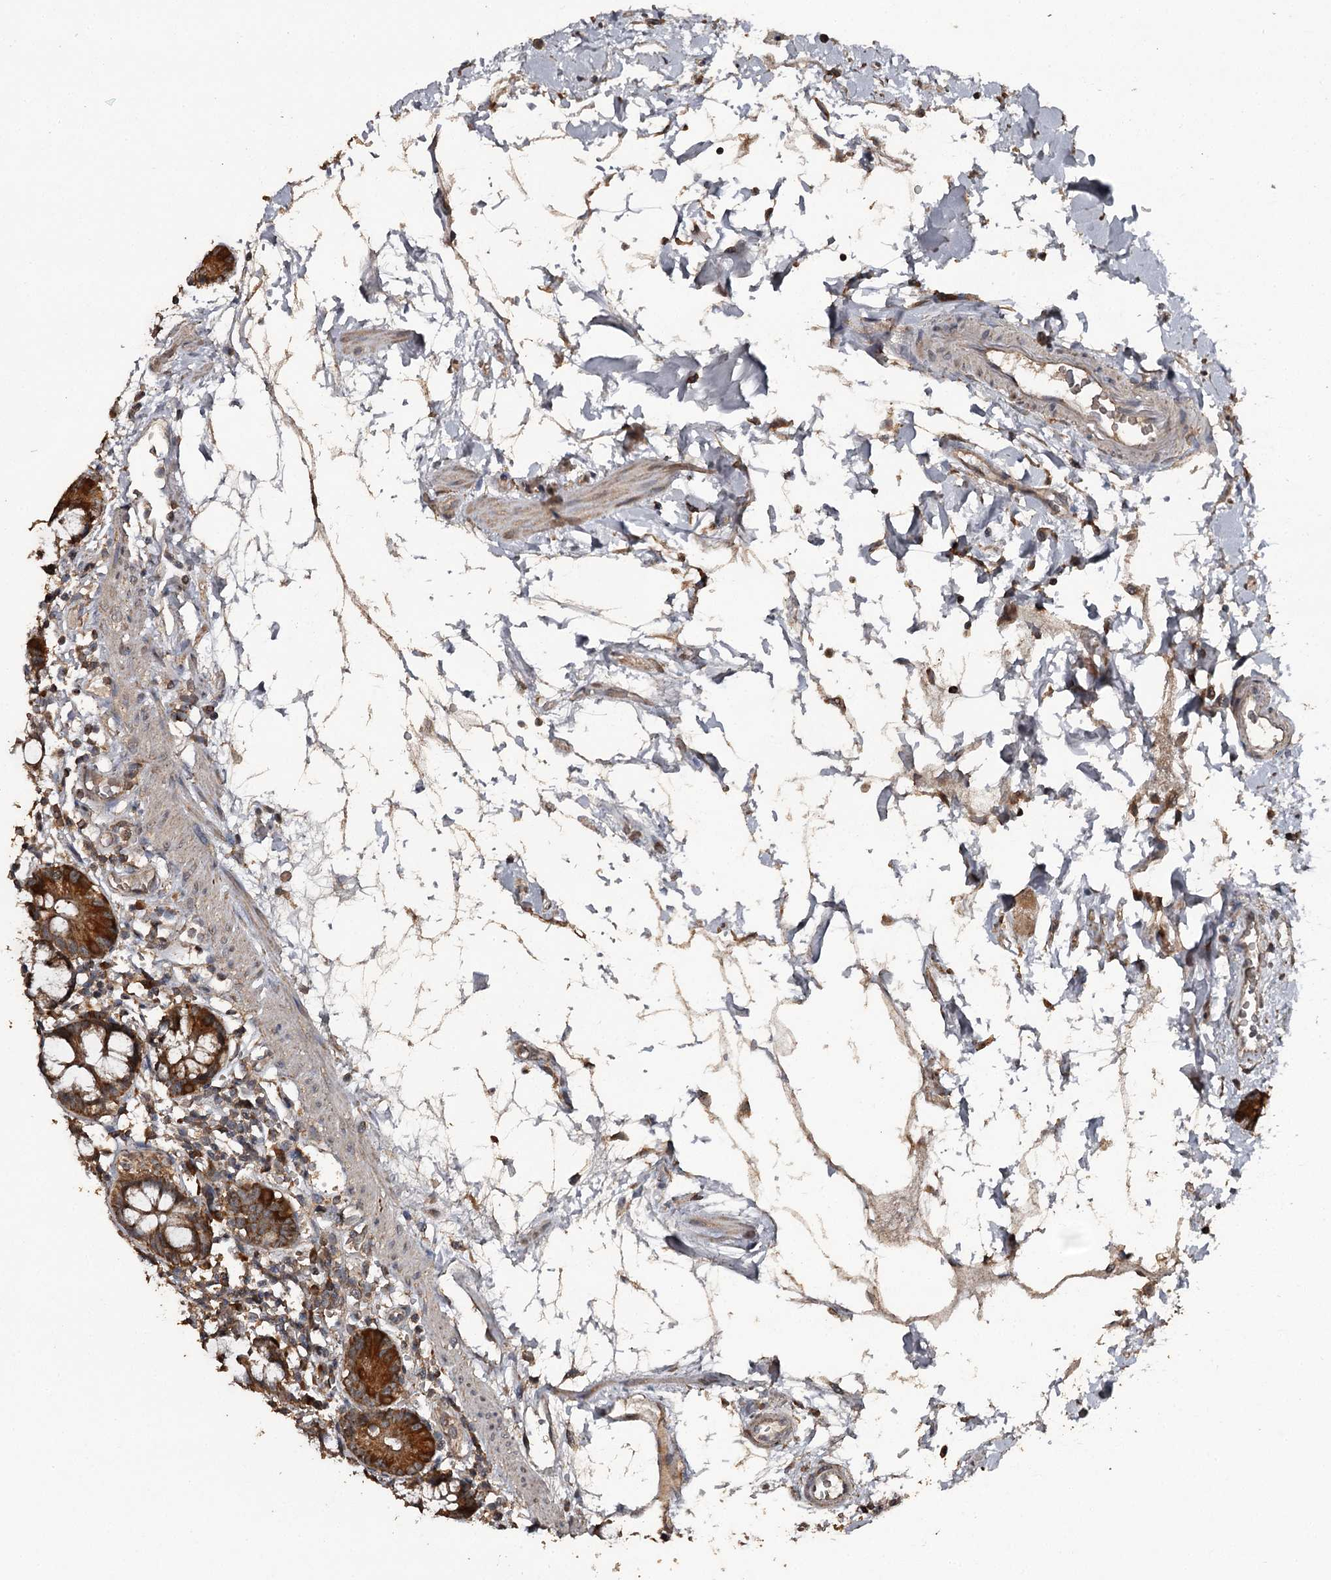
{"staining": {"intensity": "strong", "quantity": ">75%", "location": "cytoplasmic/membranous"}, "tissue": "small intestine", "cell_type": "Glandular cells", "image_type": "normal", "snomed": [{"axis": "morphology", "description": "Normal tissue, NOS"}, {"axis": "topography", "description": "Small intestine"}], "caption": "This is a photomicrograph of IHC staining of benign small intestine, which shows strong staining in the cytoplasmic/membranous of glandular cells.", "gene": "WIPI1", "patient": {"sex": "female", "age": 84}}